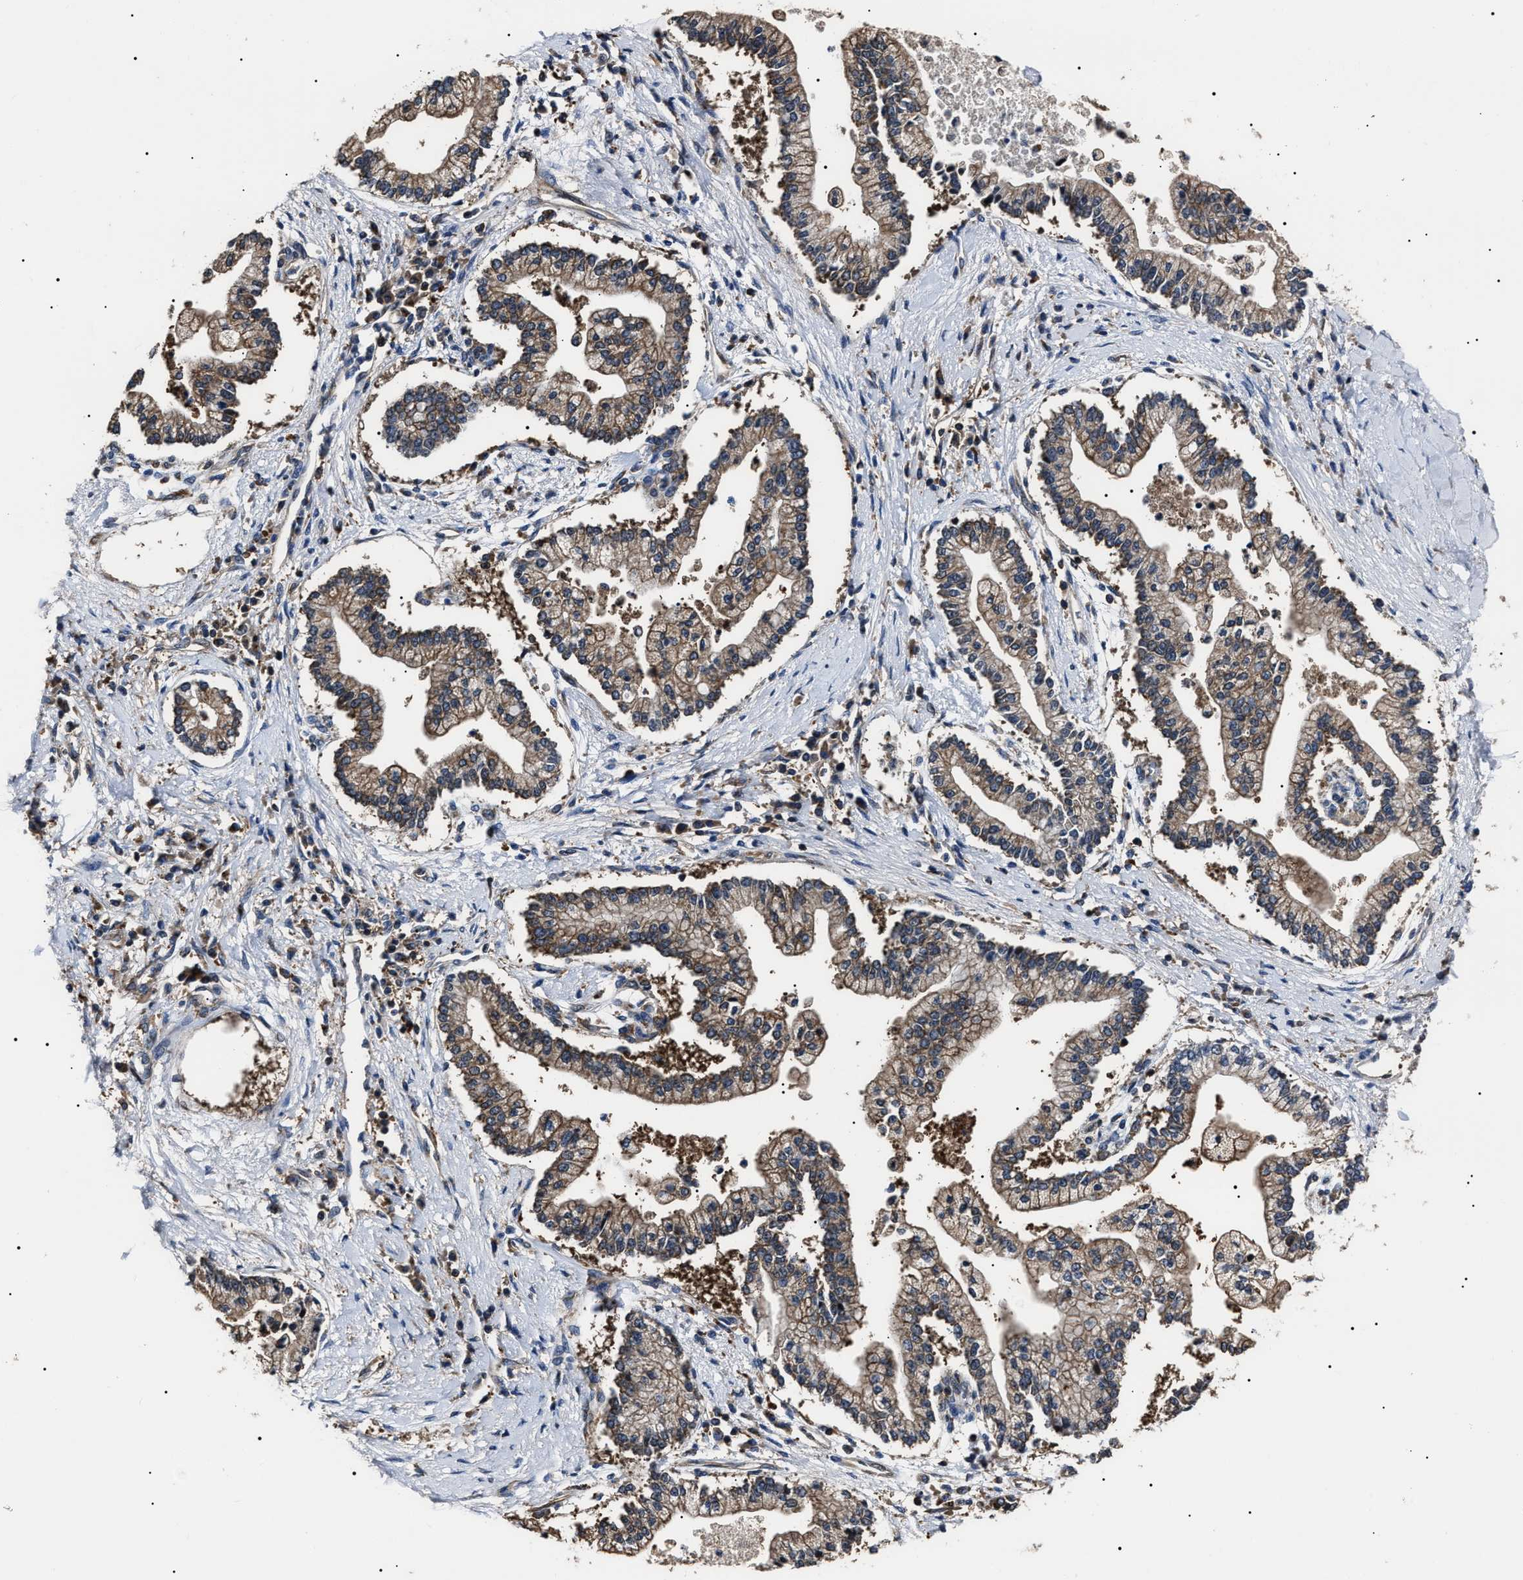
{"staining": {"intensity": "weak", "quantity": ">75%", "location": "cytoplasmic/membranous"}, "tissue": "liver cancer", "cell_type": "Tumor cells", "image_type": "cancer", "snomed": [{"axis": "morphology", "description": "Cholangiocarcinoma"}, {"axis": "topography", "description": "Liver"}], "caption": "IHC micrograph of human liver cholangiocarcinoma stained for a protein (brown), which demonstrates low levels of weak cytoplasmic/membranous staining in approximately >75% of tumor cells.", "gene": "CCT8", "patient": {"sex": "male", "age": 50}}